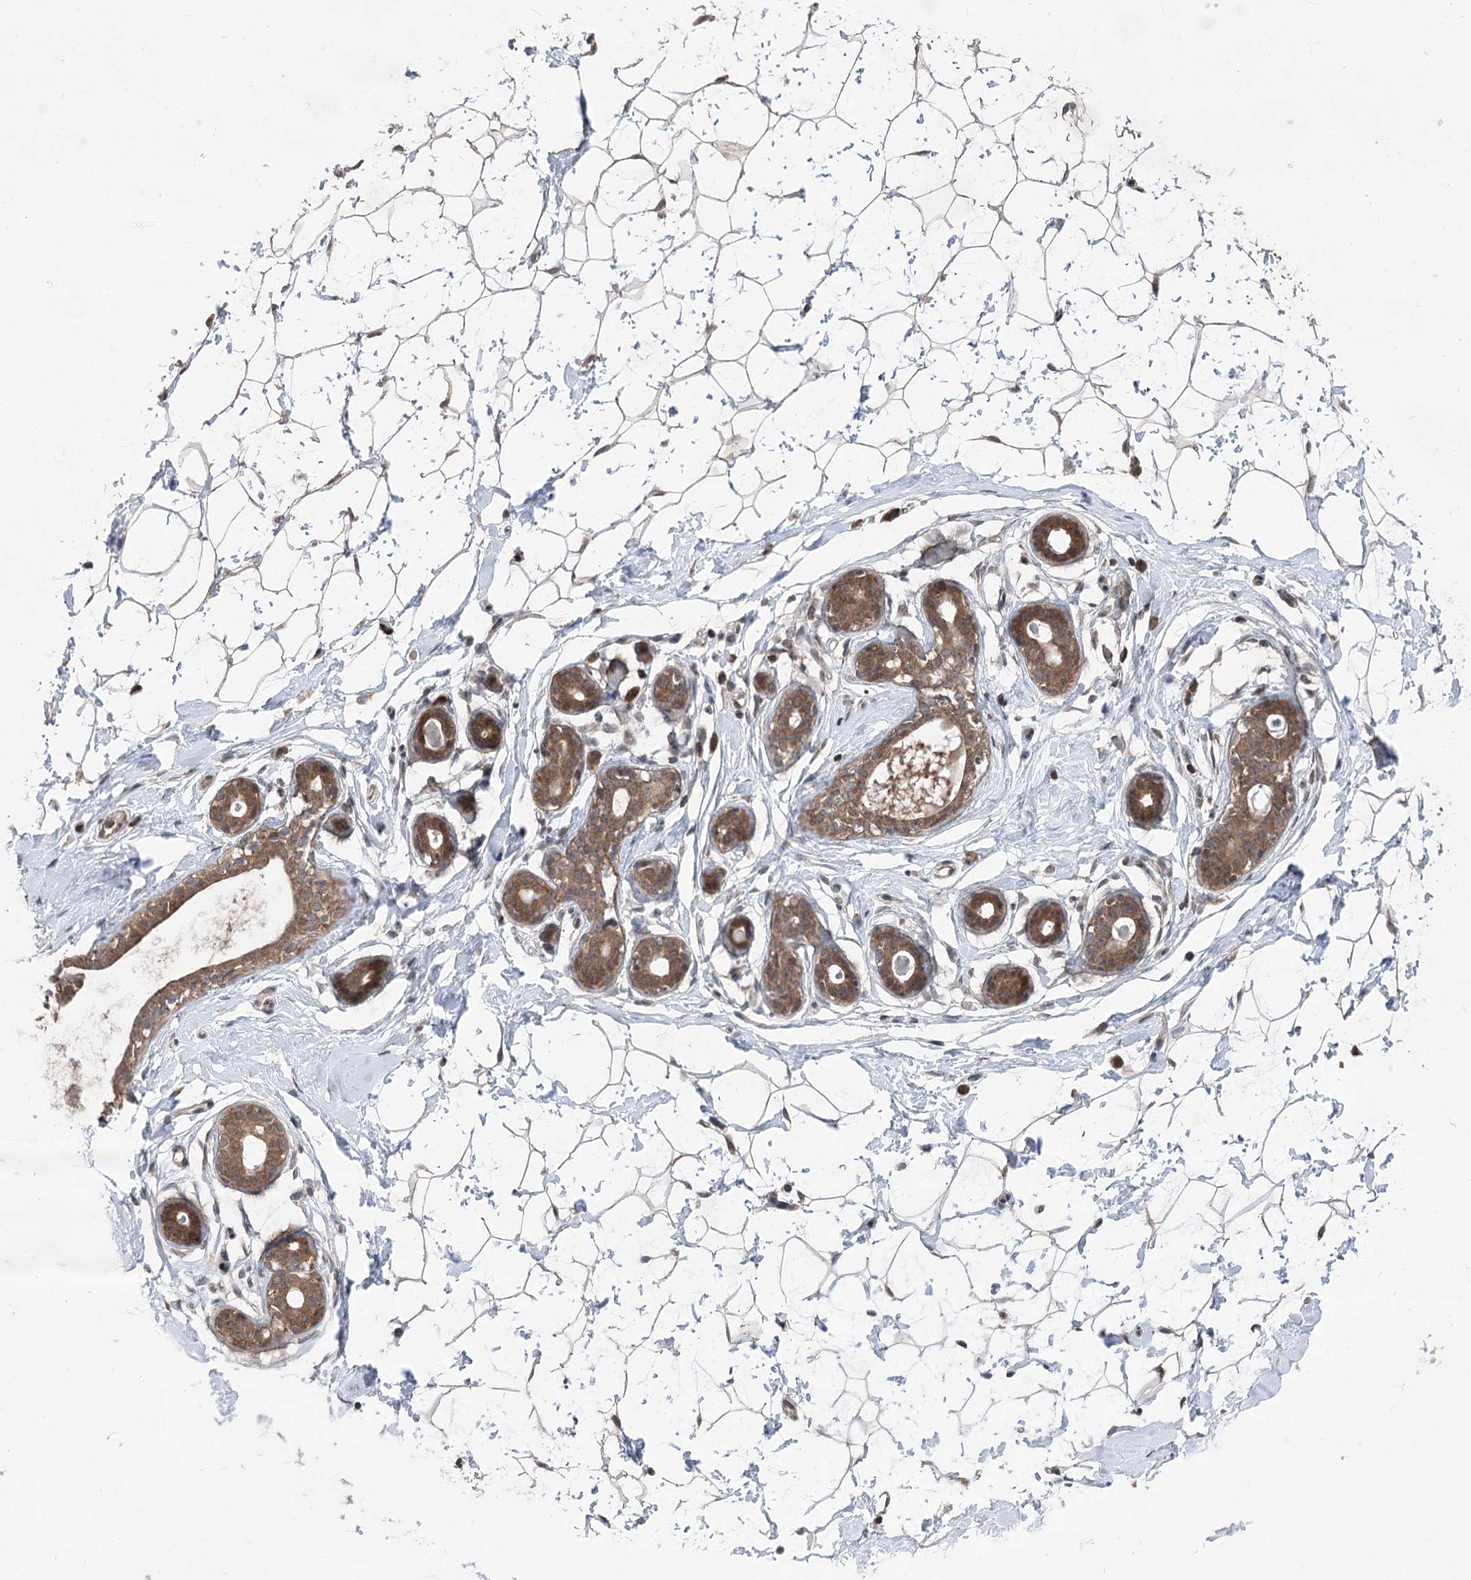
{"staining": {"intensity": "weak", "quantity": "25%-75%", "location": "cytoplasmic/membranous"}, "tissue": "breast", "cell_type": "Adipocytes", "image_type": "normal", "snomed": [{"axis": "morphology", "description": "Normal tissue, NOS"}, {"axis": "morphology", "description": "Adenoma, NOS"}, {"axis": "topography", "description": "Breast"}], "caption": "High-magnification brightfield microscopy of unremarkable breast stained with DAB (brown) and counterstained with hematoxylin (blue). adipocytes exhibit weak cytoplasmic/membranous staining is identified in about25%-75% of cells. Nuclei are stained in blue.", "gene": "CCSER2", "patient": {"sex": "female", "age": 23}}